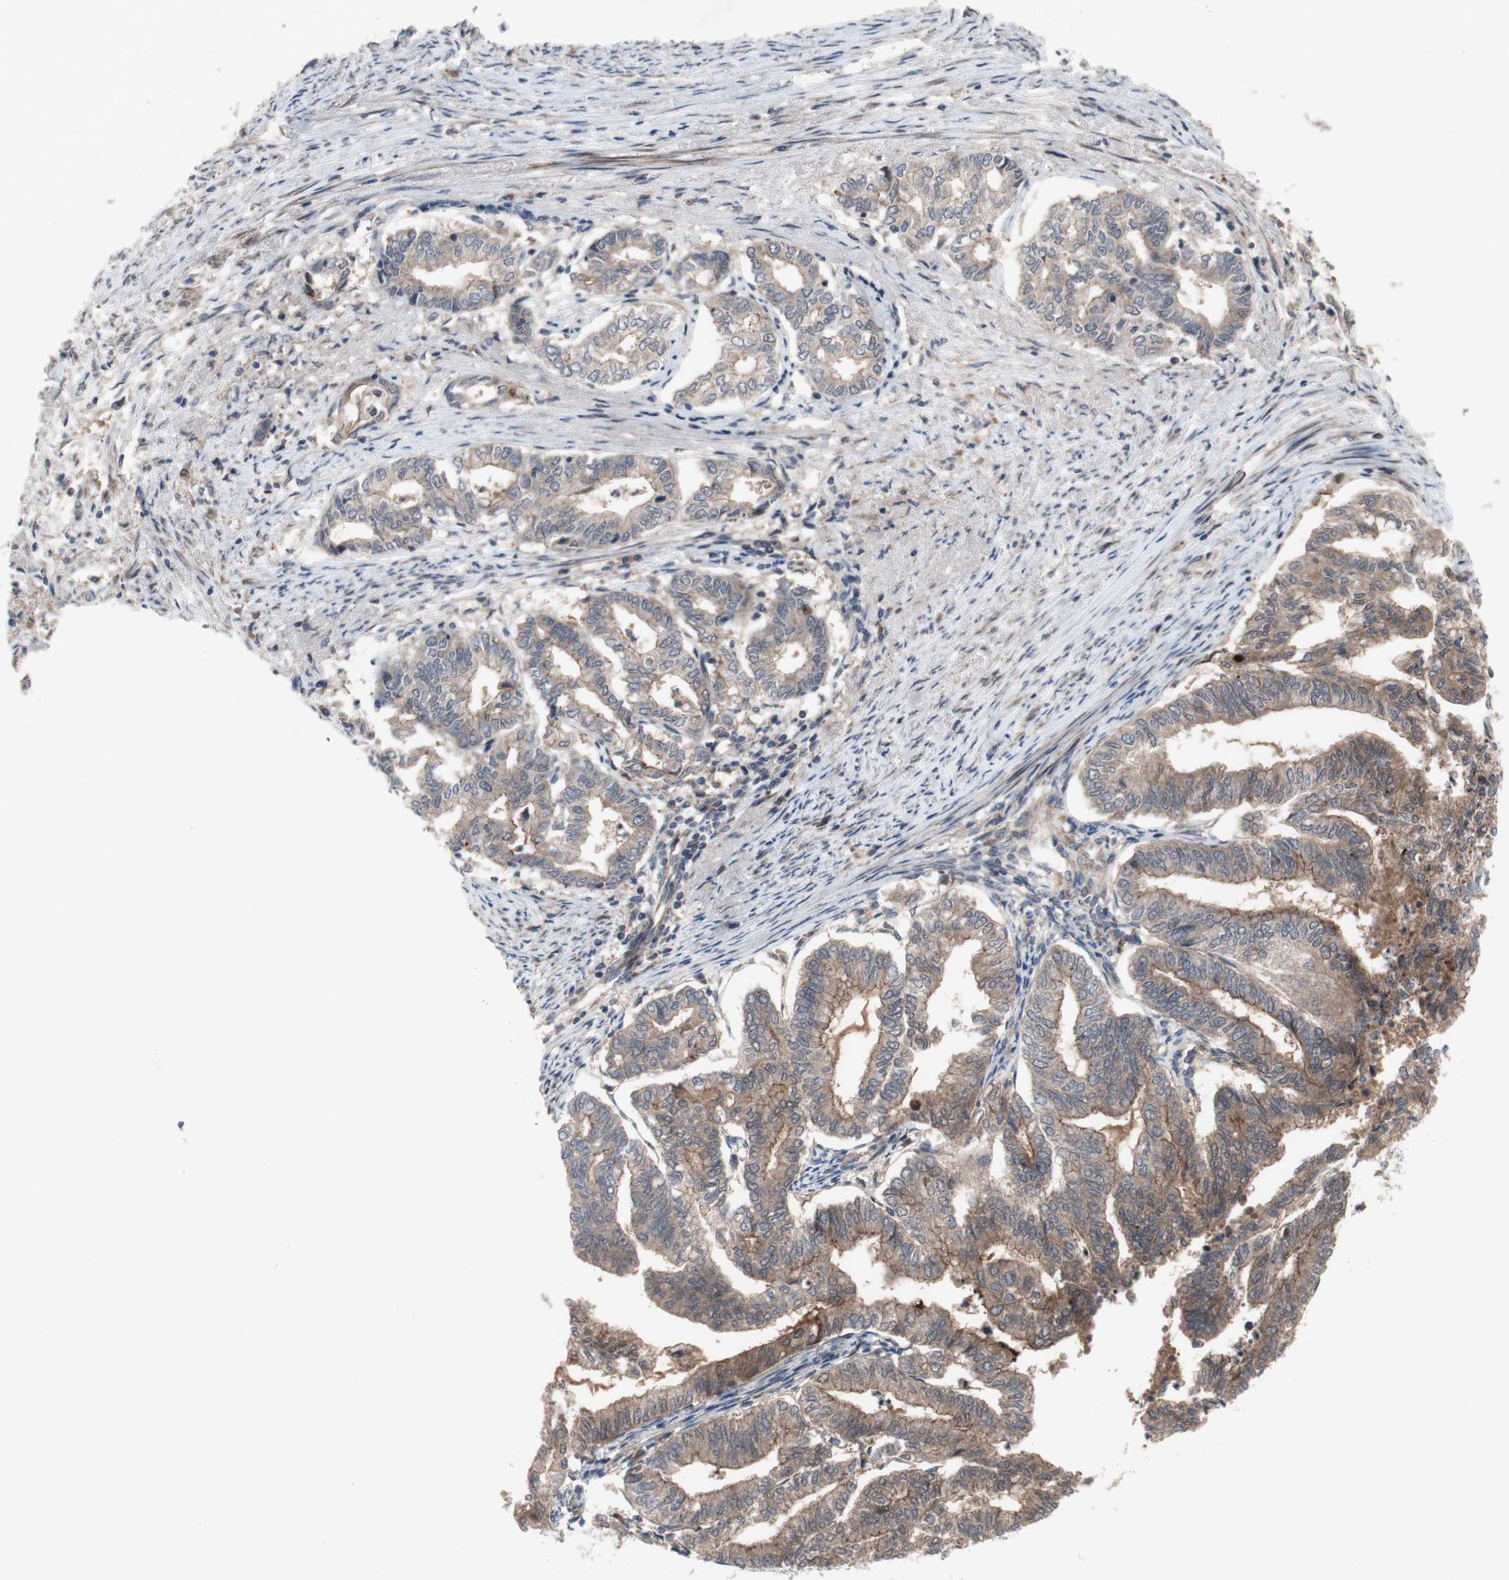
{"staining": {"intensity": "weak", "quantity": ">75%", "location": "cytoplasmic/membranous"}, "tissue": "endometrial cancer", "cell_type": "Tumor cells", "image_type": "cancer", "snomed": [{"axis": "morphology", "description": "Adenocarcinoma, NOS"}, {"axis": "topography", "description": "Endometrium"}], "caption": "Human endometrial cancer (adenocarcinoma) stained with a brown dye demonstrates weak cytoplasmic/membranous positive staining in about >75% of tumor cells.", "gene": "OAZ1", "patient": {"sex": "female", "age": 79}}